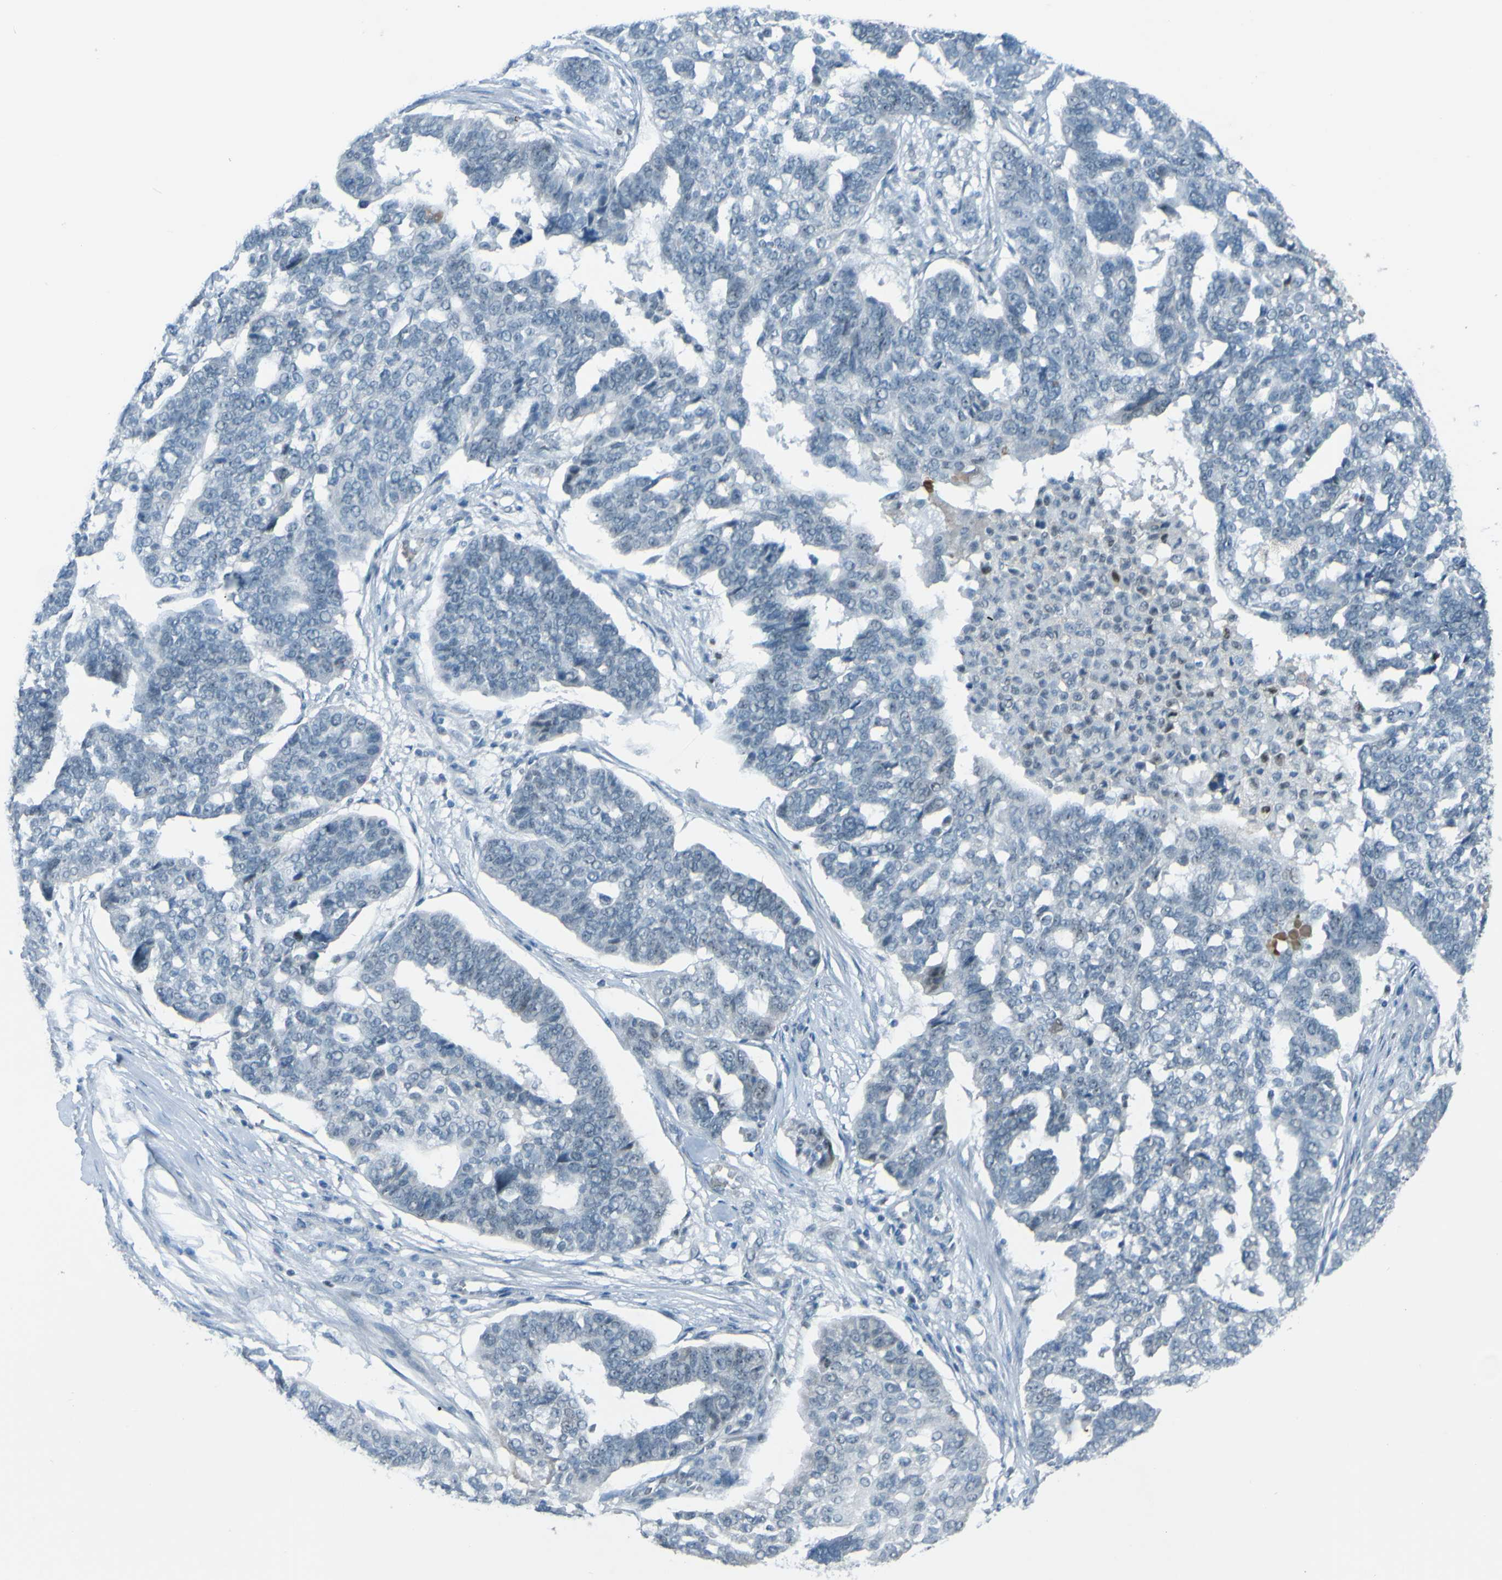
{"staining": {"intensity": "negative", "quantity": "none", "location": "none"}, "tissue": "ovarian cancer", "cell_type": "Tumor cells", "image_type": "cancer", "snomed": [{"axis": "morphology", "description": "Cystadenocarcinoma, serous, NOS"}, {"axis": "topography", "description": "Ovary"}], "caption": "A histopathology image of human serous cystadenocarcinoma (ovarian) is negative for staining in tumor cells.", "gene": "USP36", "patient": {"sex": "female", "age": 59}}